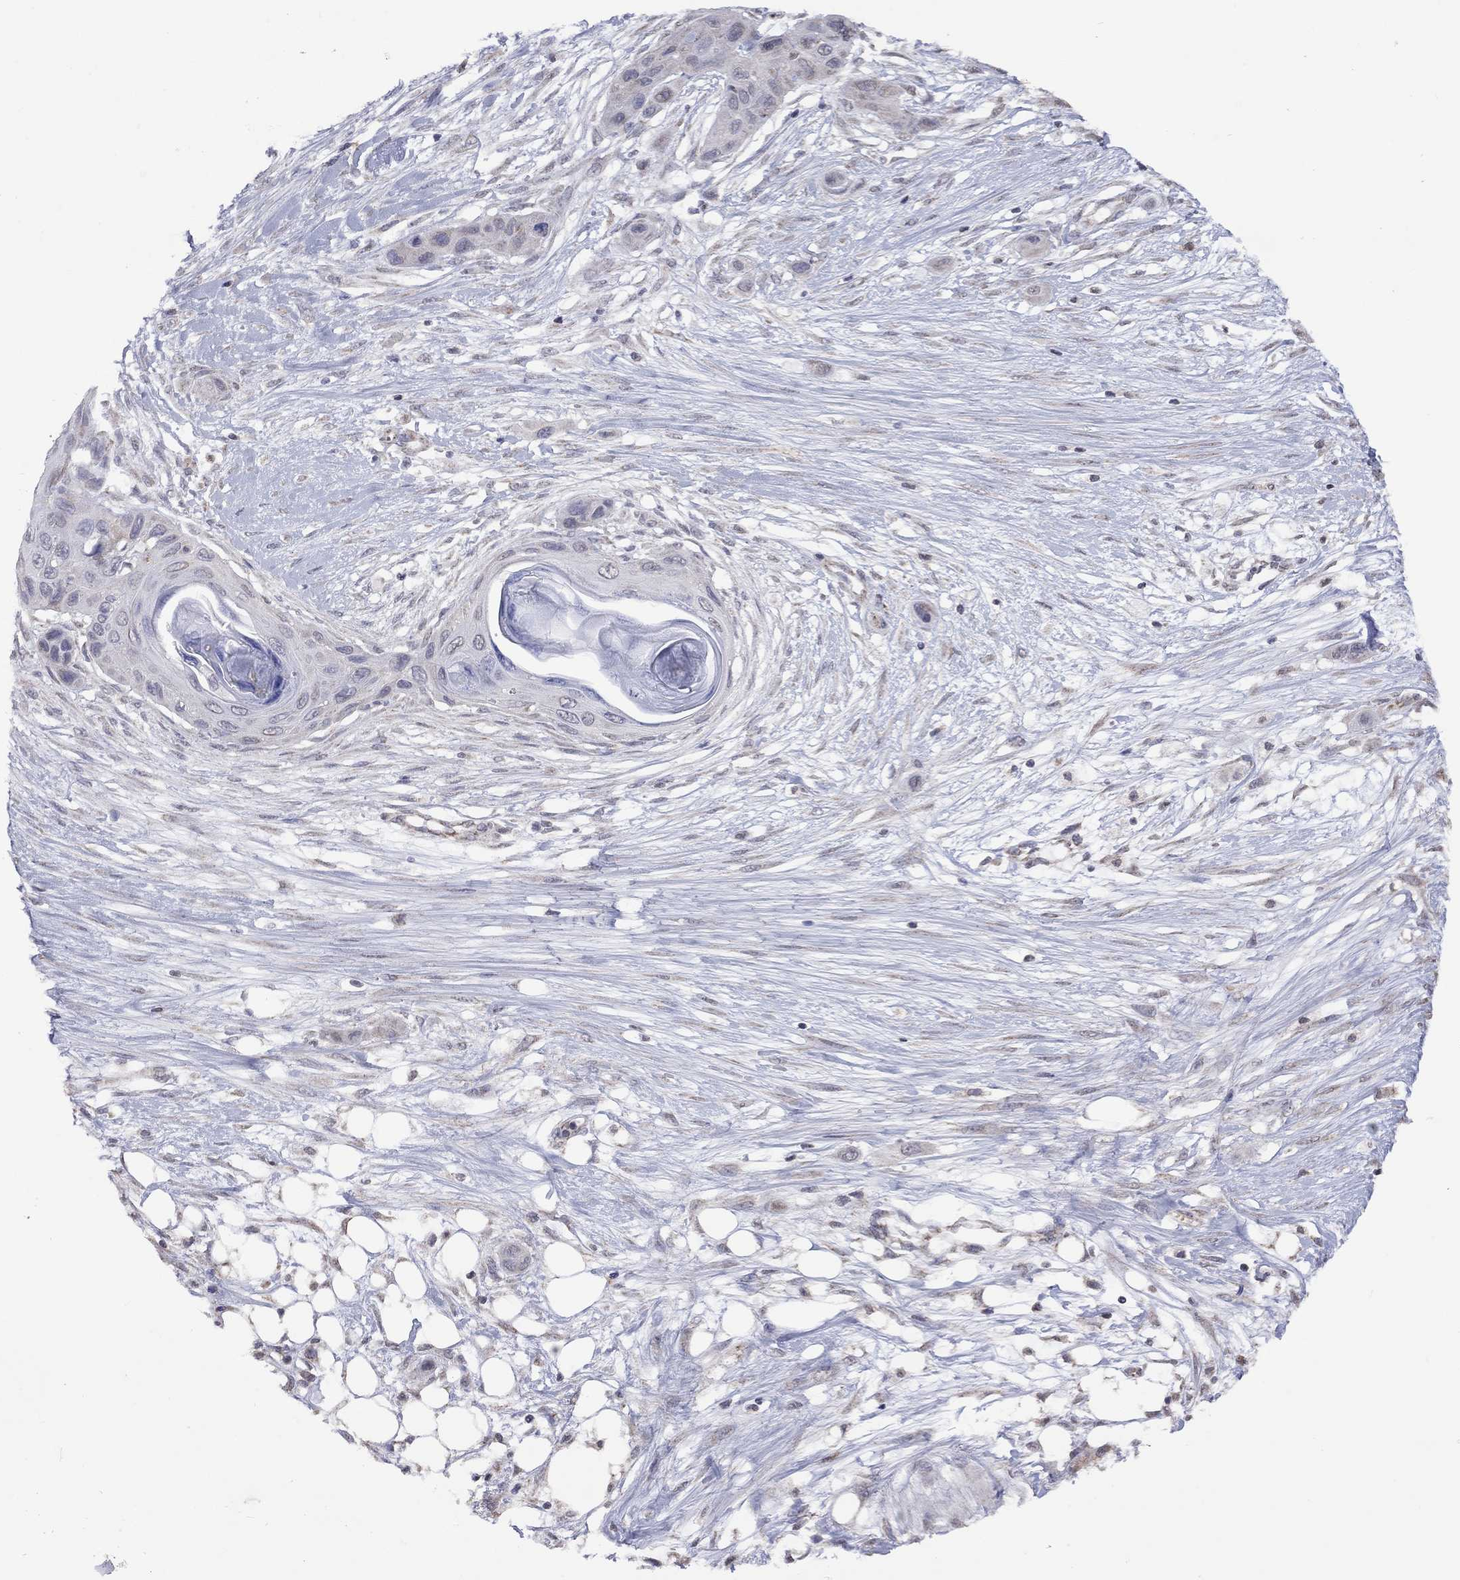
{"staining": {"intensity": "moderate", "quantity": "25%-75%", "location": "cytoplasmic/membranous"}, "tissue": "skin cancer", "cell_type": "Tumor cells", "image_type": "cancer", "snomed": [{"axis": "morphology", "description": "Squamous cell carcinoma, NOS"}, {"axis": "topography", "description": "Skin"}], "caption": "An IHC histopathology image of tumor tissue is shown. Protein staining in brown shows moderate cytoplasmic/membranous positivity in squamous cell carcinoma (skin) within tumor cells. (IHC, brightfield microscopy, high magnification).", "gene": "NDUFB1", "patient": {"sex": "male", "age": 79}}